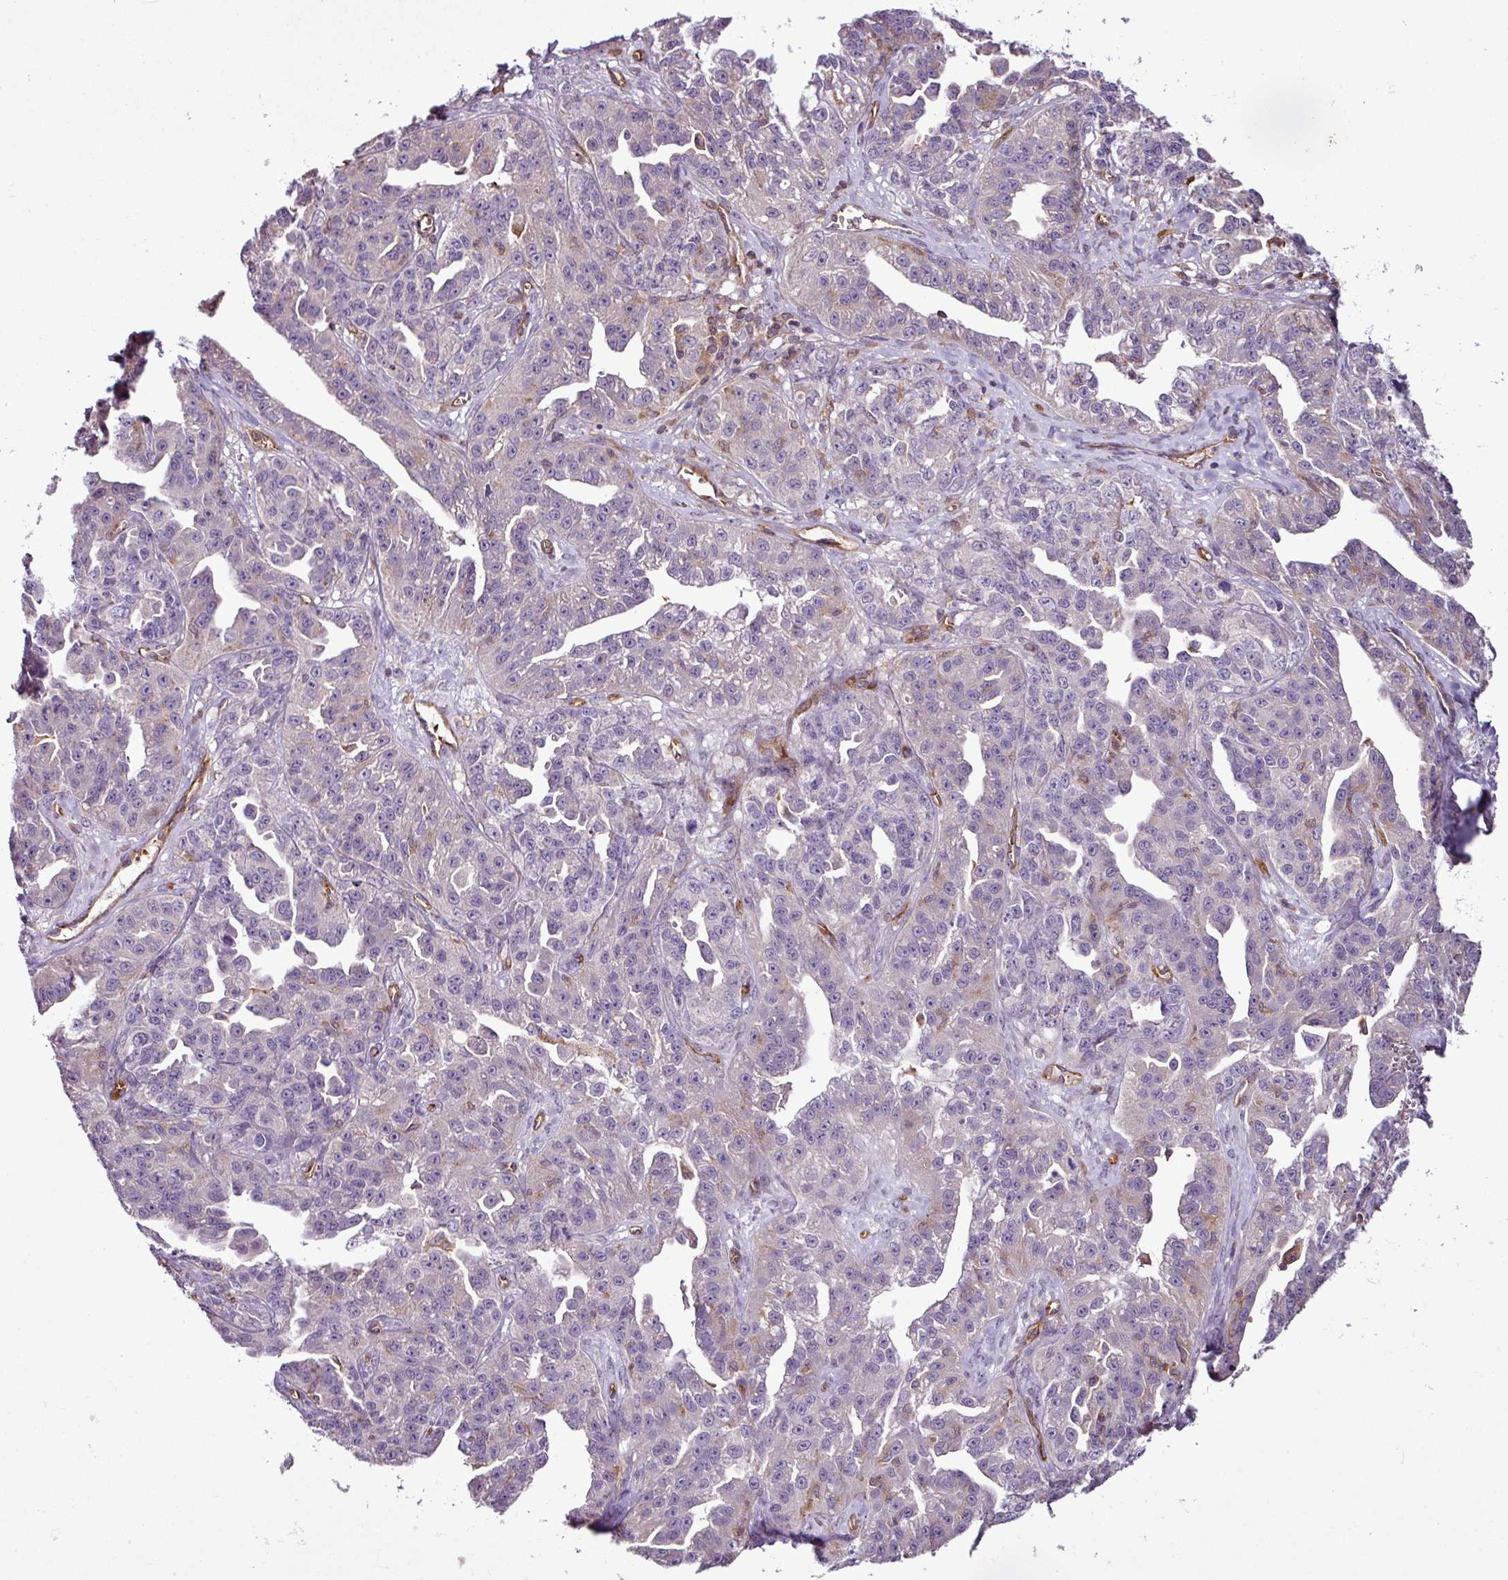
{"staining": {"intensity": "negative", "quantity": "none", "location": "none"}, "tissue": "ovarian cancer", "cell_type": "Tumor cells", "image_type": "cancer", "snomed": [{"axis": "morphology", "description": "Cystadenocarcinoma, serous, NOS"}, {"axis": "topography", "description": "Ovary"}], "caption": "Histopathology image shows no protein staining in tumor cells of ovarian serous cystadenocarcinoma tissue. (DAB IHC with hematoxylin counter stain).", "gene": "ZNF106", "patient": {"sex": "female", "age": 75}}